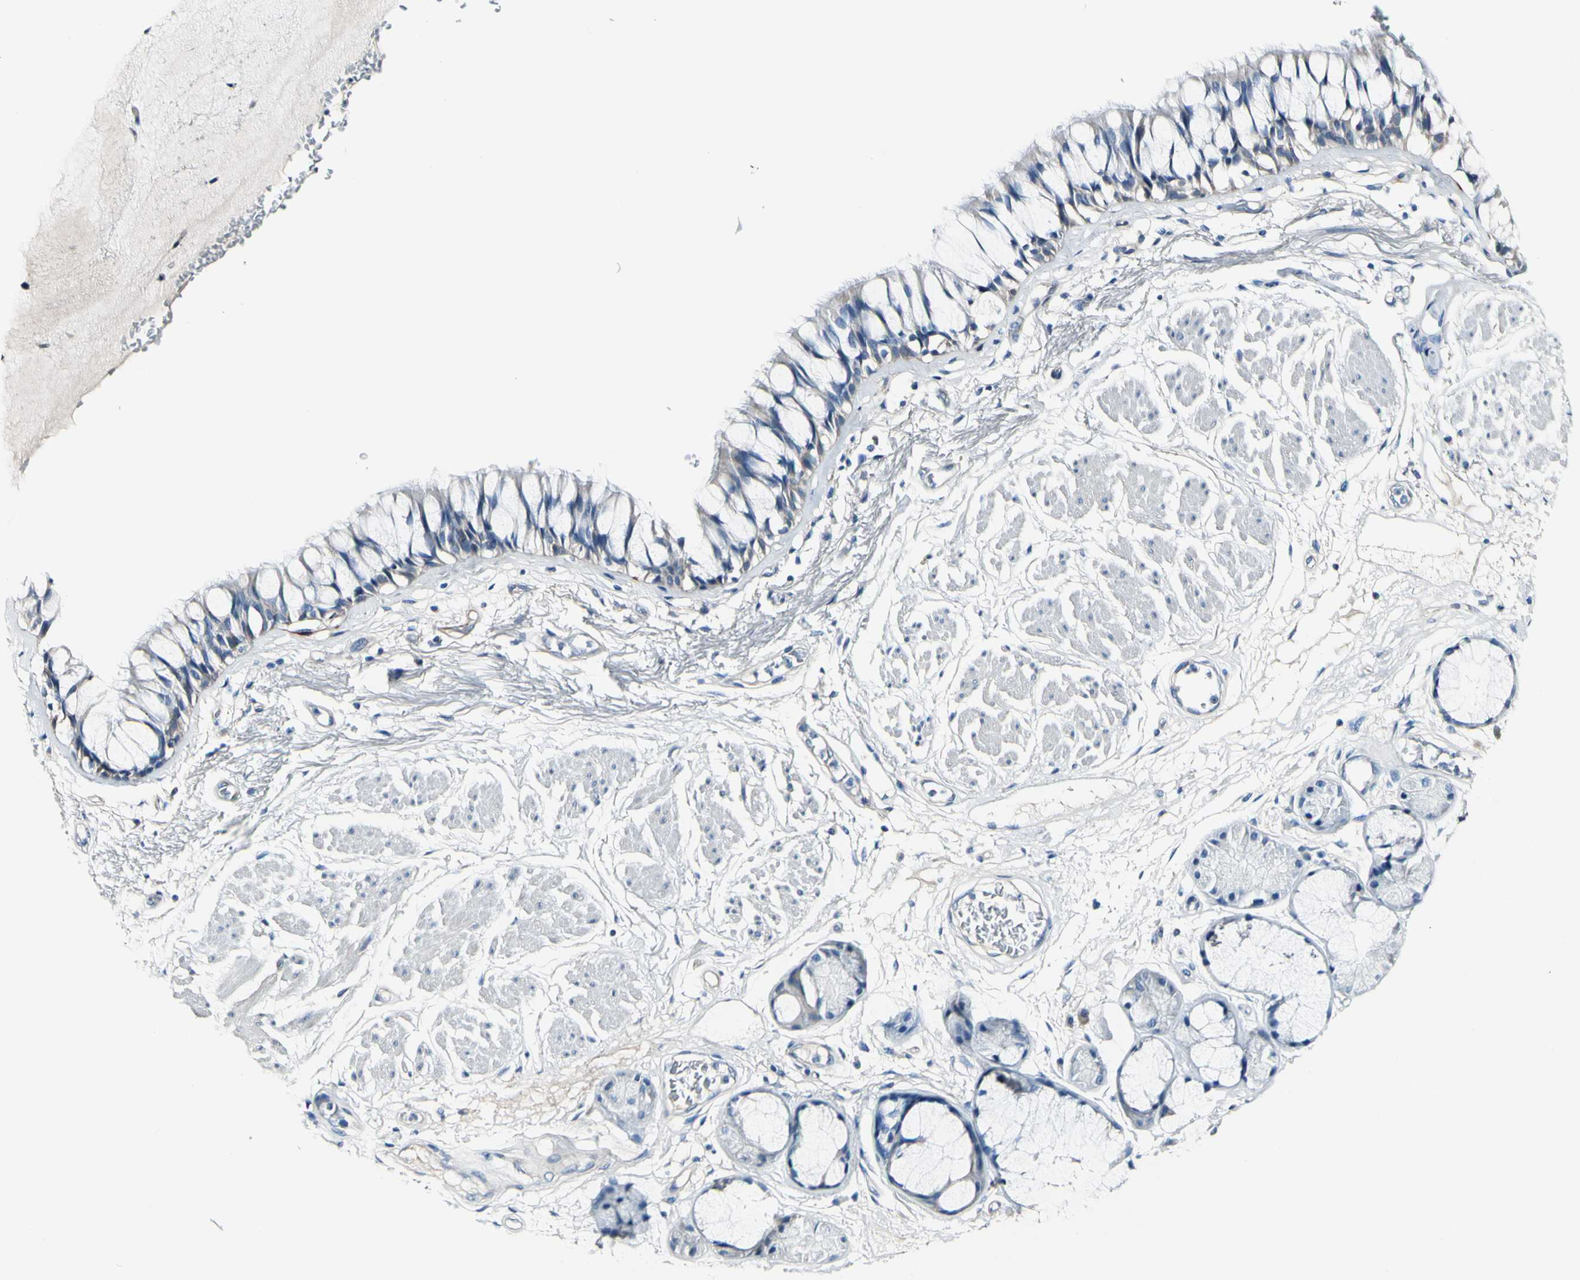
{"staining": {"intensity": "negative", "quantity": "none", "location": "none"}, "tissue": "bronchus", "cell_type": "Respiratory epithelial cells", "image_type": "normal", "snomed": [{"axis": "morphology", "description": "Normal tissue, NOS"}, {"axis": "topography", "description": "Bronchus"}], "caption": "A histopathology image of human bronchus is negative for staining in respiratory epithelial cells. Brightfield microscopy of IHC stained with DAB (3,3'-diaminobenzidine) (brown) and hematoxylin (blue), captured at high magnification.", "gene": "COL6A3", "patient": {"sex": "male", "age": 66}}